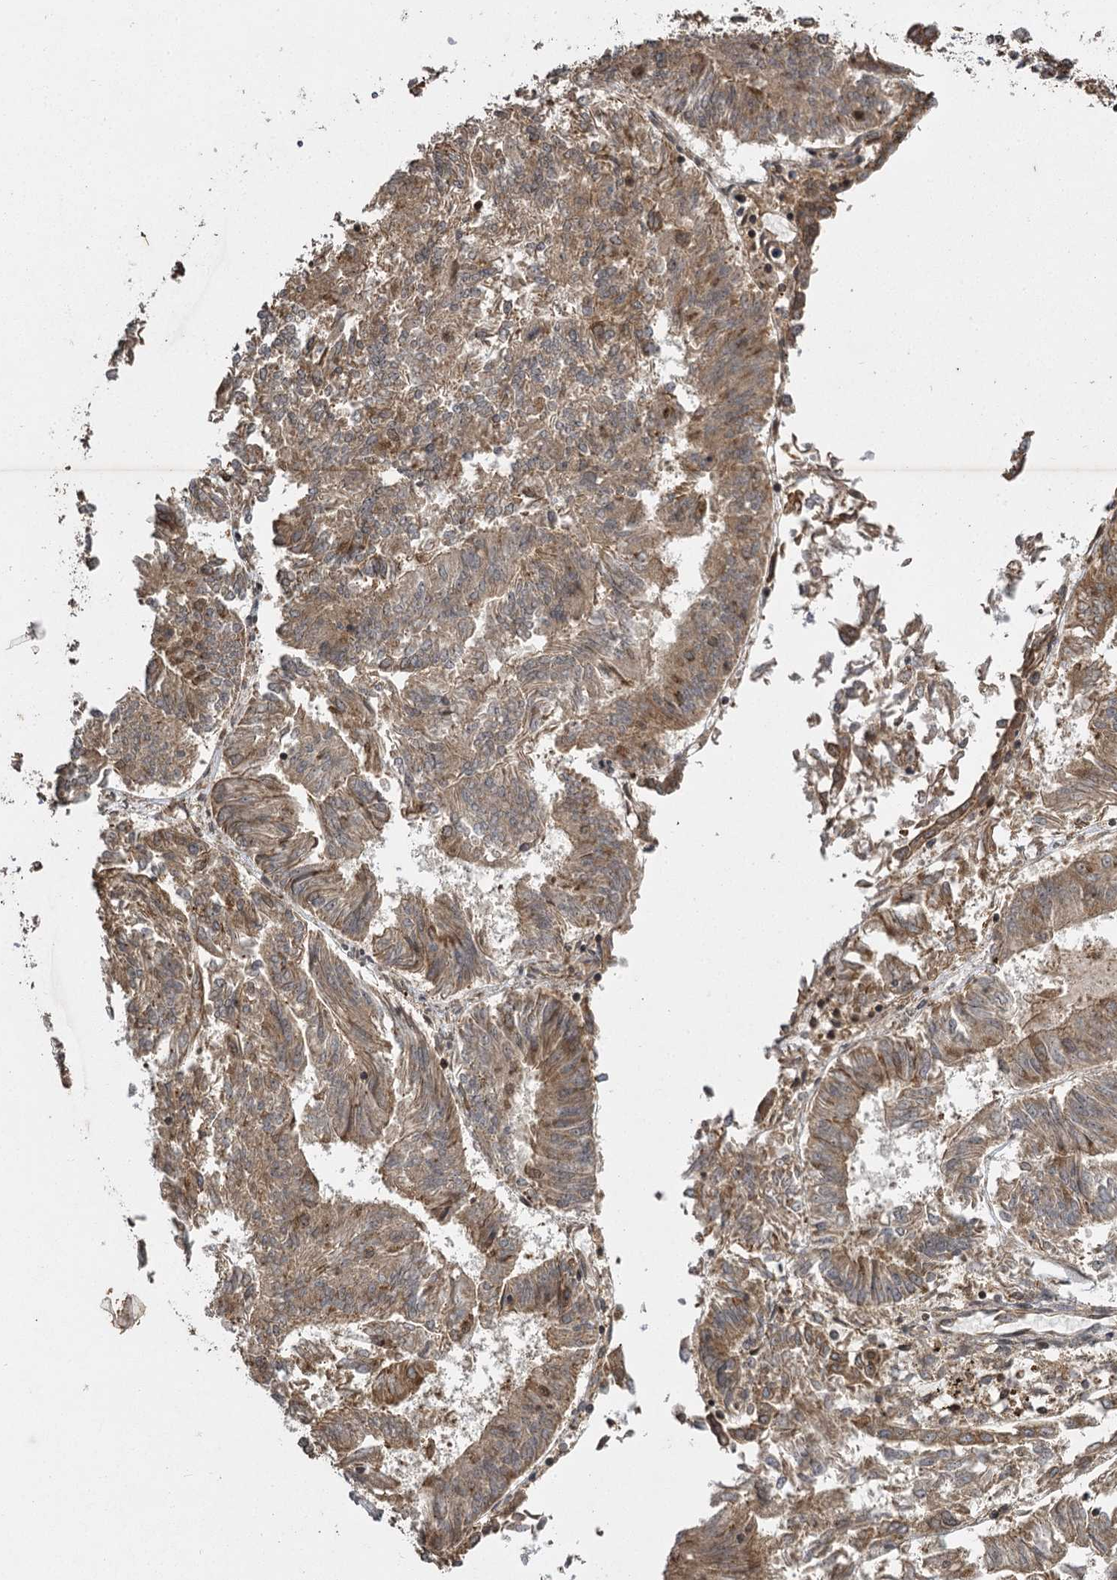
{"staining": {"intensity": "moderate", "quantity": ">75%", "location": "cytoplasmic/membranous"}, "tissue": "endometrial cancer", "cell_type": "Tumor cells", "image_type": "cancer", "snomed": [{"axis": "morphology", "description": "Adenocarcinoma, NOS"}, {"axis": "topography", "description": "Endometrium"}], "caption": "Immunohistochemistry (IHC) of adenocarcinoma (endometrial) reveals medium levels of moderate cytoplasmic/membranous expression in approximately >75% of tumor cells.", "gene": "IL11RA", "patient": {"sex": "female", "age": 58}}